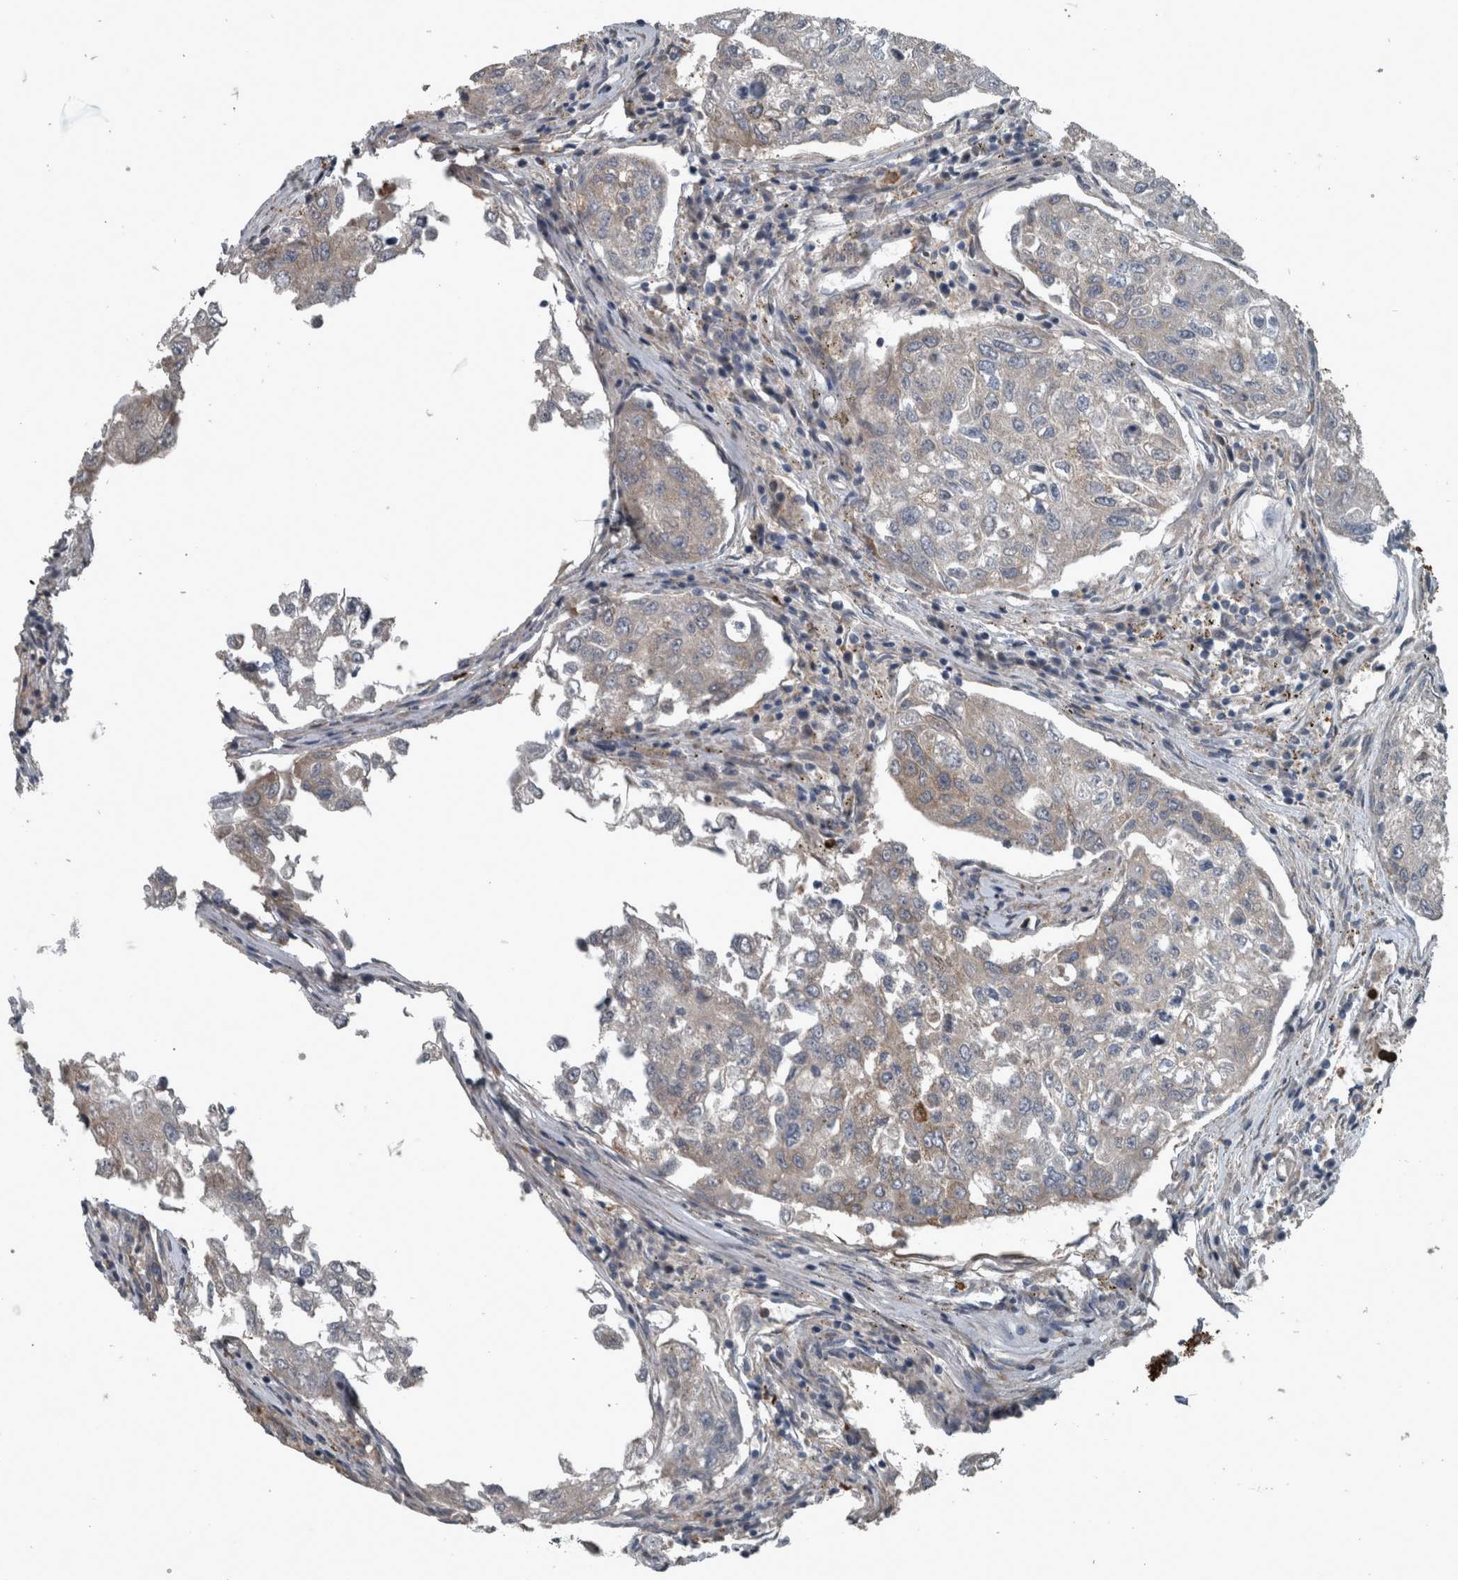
{"staining": {"intensity": "negative", "quantity": "none", "location": "none"}, "tissue": "urothelial cancer", "cell_type": "Tumor cells", "image_type": "cancer", "snomed": [{"axis": "morphology", "description": "Urothelial carcinoma, High grade"}, {"axis": "topography", "description": "Lymph node"}, {"axis": "topography", "description": "Urinary bladder"}], "caption": "The histopathology image shows no significant positivity in tumor cells of urothelial cancer.", "gene": "EXOC8", "patient": {"sex": "male", "age": 51}}